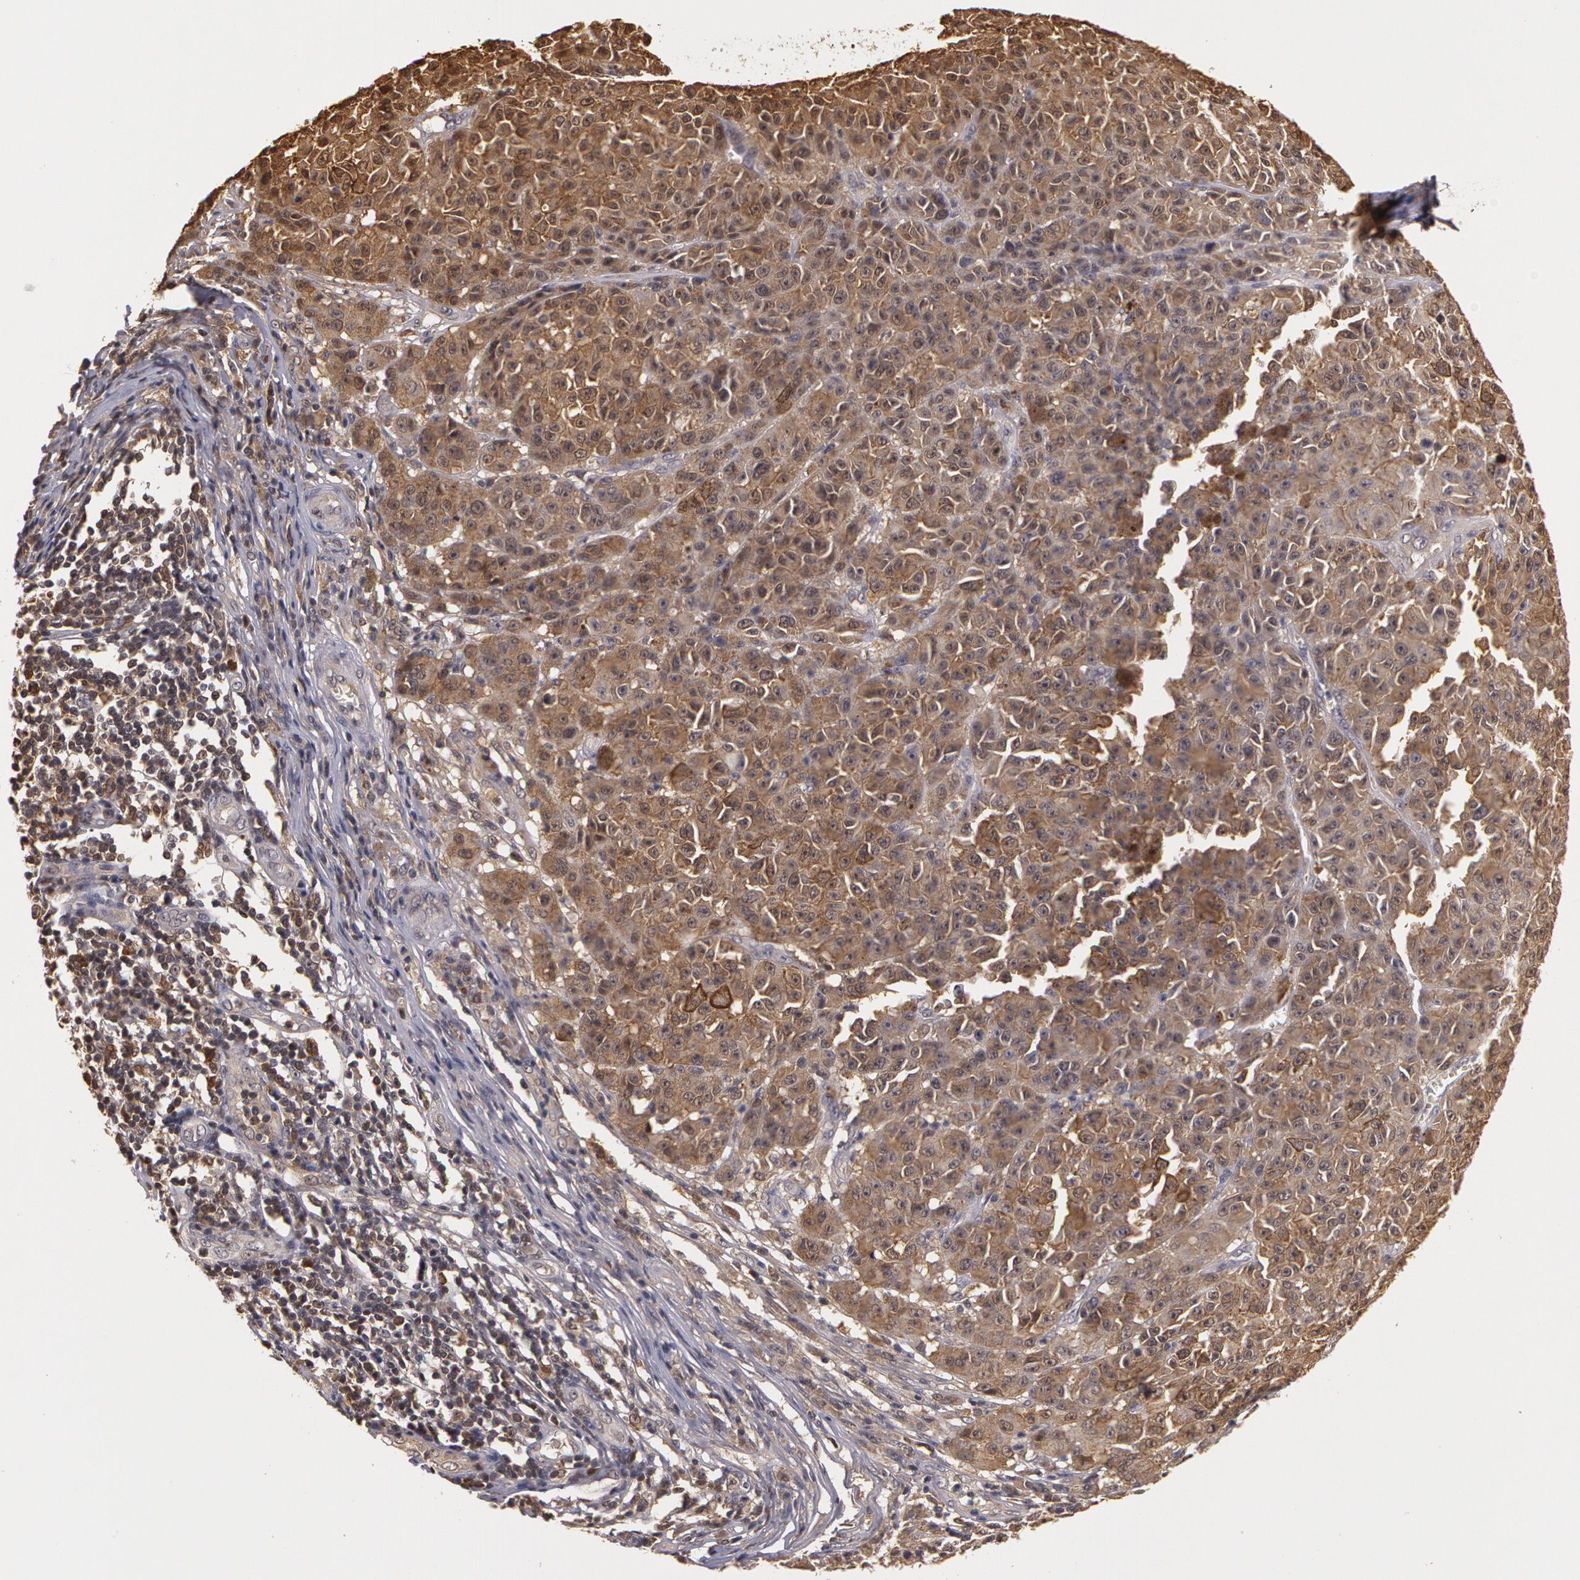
{"staining": {"intensity": "weak", "quantity": ">75%", "location": "cytoplasmic/membranous"}, "tissue": "melanoma", "cell_type": "Tumor cells", "image_type": "cancer", "snomed": [{"axis": "morphology", "description": "Malignant melanoma, NOS"}, {"axis": "topography", "description": "Skin"}], "caption": "Protein expression analysis of human melanoma reveals weak cytoplasmic/membranous staining in approximately >75% of tumor cells.", "gene": "AHSA1", "patient": {"sex": "male", "age": 64}}